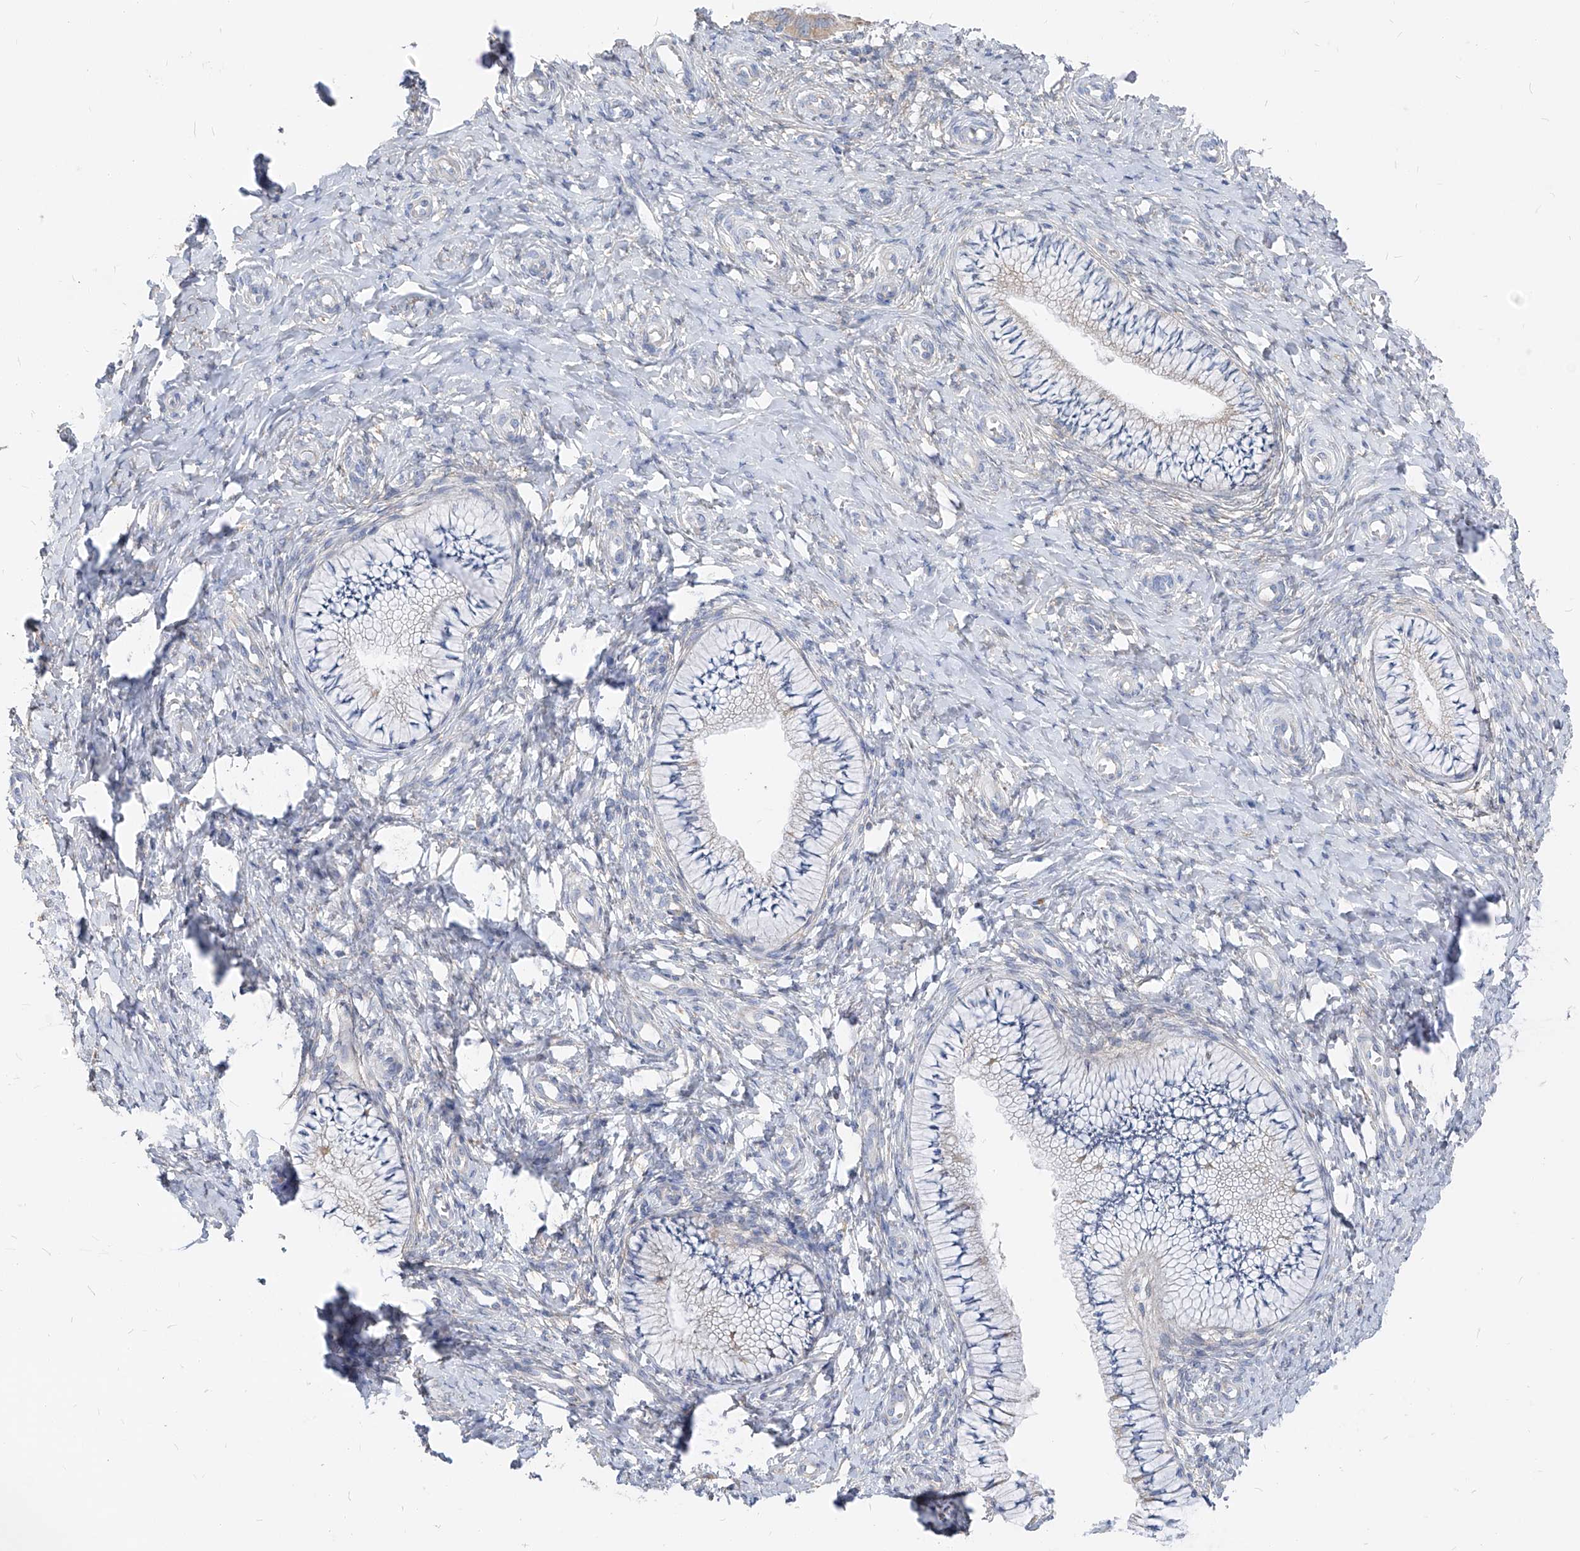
{"staining": {"intensity": "weak", "quantity": "<25%", "location": "cytoplasmic/membranous"}, "tissue": "cervix", "cell_type": "Glandular cells", "image_type": "normal", "snomed": [{"axis": "morphology", "description": "Normal tissue, NOS"}, {"axis": "topography", "description": "Cervix"}], "caption": "Unremarkable cervix was stained to show a protein in brown. There is no significant expression in glandular cells. (Stains: DAB (3,3'-diaminobenzidine) immunohistochemistry (IHC) with hematoxylin counter stain, Microscopy: brightfield microscopy at high magnification).", "gene": "UFL1", "patient": {"sex": "female", "age": 36}}